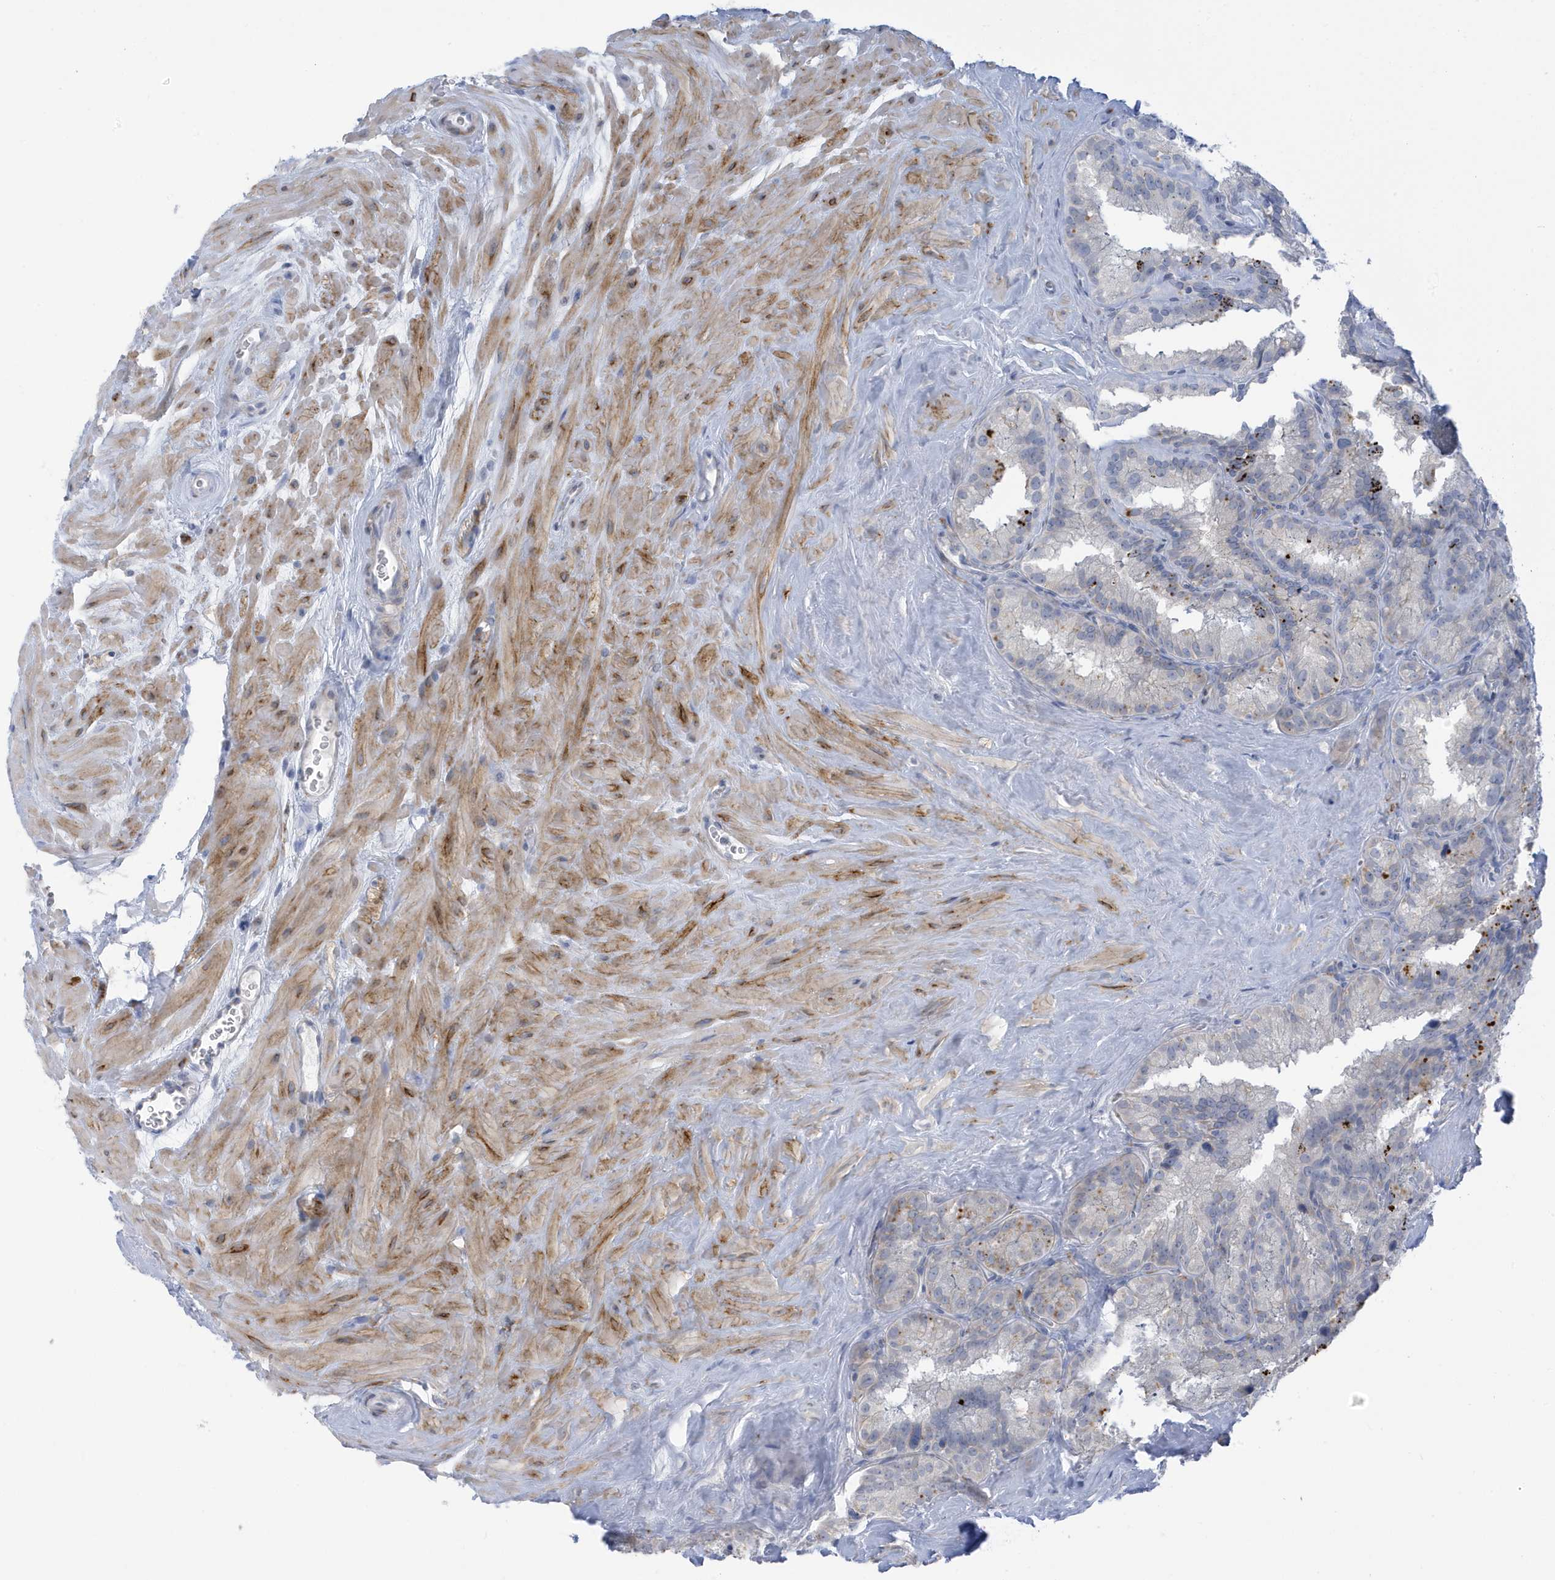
{"staining": {"intensity": "negative", "quantity": "none", "location": "none"}, "tissue": "seminal vesicle", "cell_type": "Glandular cells", "image_type": "normal", "snomed": [{"axis": "morphology", "description": "Normal tissue, NOS"}, {"axis": "topography", "description": "Prostate"}, {"axis": "topography", "description": "Seminal veicle"}], "caption": "Immunohistochemistry photomicrograph of benign seminal vesicle stained for a protein (brown), which exhibits no positivity in glandular cells. (Stains: DAB immunohistochemistry with hematoxylin counter stain, Microscopy: brightfield microscopy at high magnification).", "gene": "PERM1", "patient": {"sex": "male", "age": 59}}